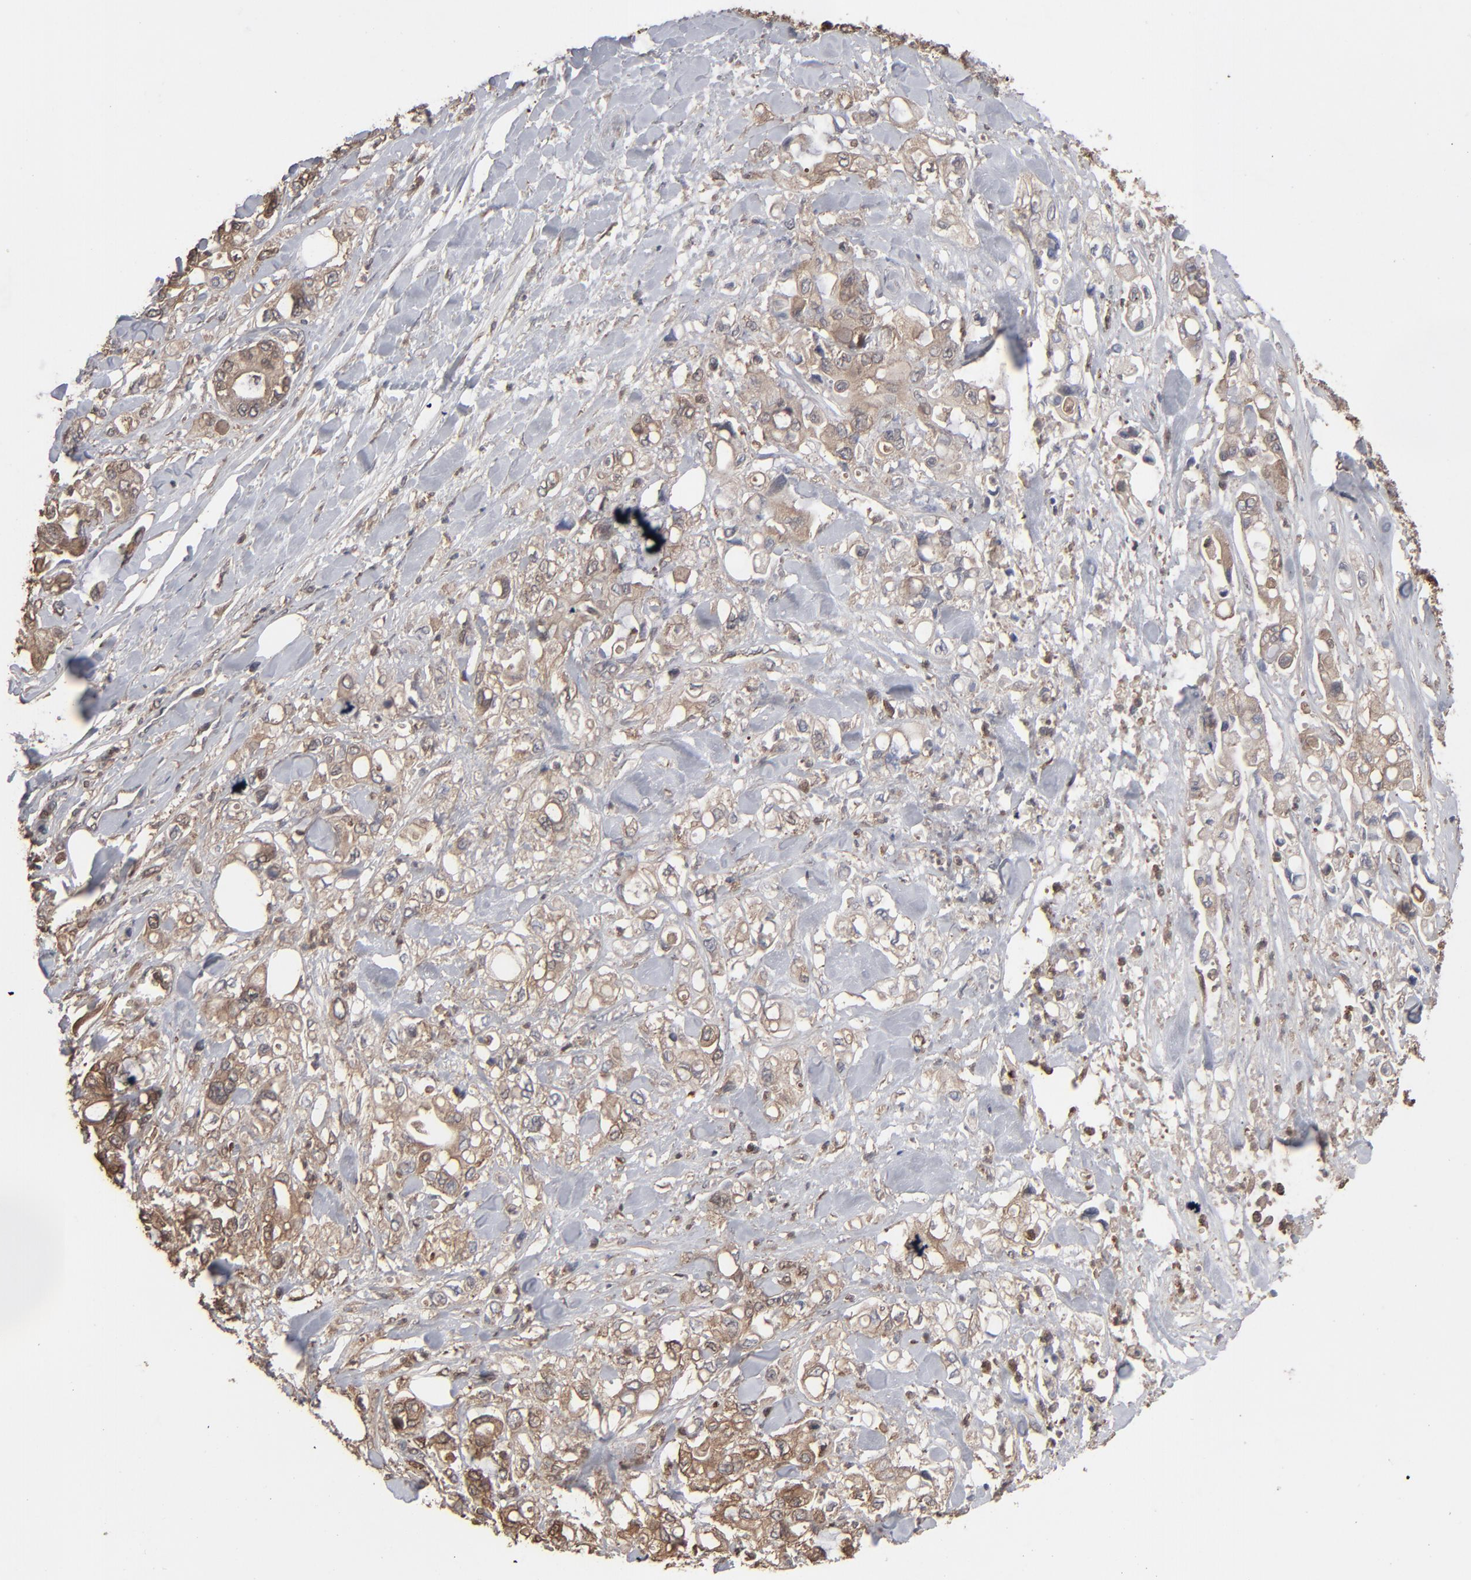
{"staining": {"intensity": "moderate", "quantity": ">75%", "location": "cytoplasmic/membranous"}, "tissue": "pancreatic cancer", "cell_type": "Tumor cells", "image_type": "cancer", "snomed": [{"axis": "morphology", "description": "Adenocarcinoma, NOS"}, {"axis": "topography", "description": "Pancreas"}], "caption": "Protein expression analysis of human pancreatic adenocarcinoma reveals moderate cytoplasmic/membranous expression in about >75% of tumor cells.", "gene": "NME1-NME2", "patient": {"sex": "male", "age": 70}}